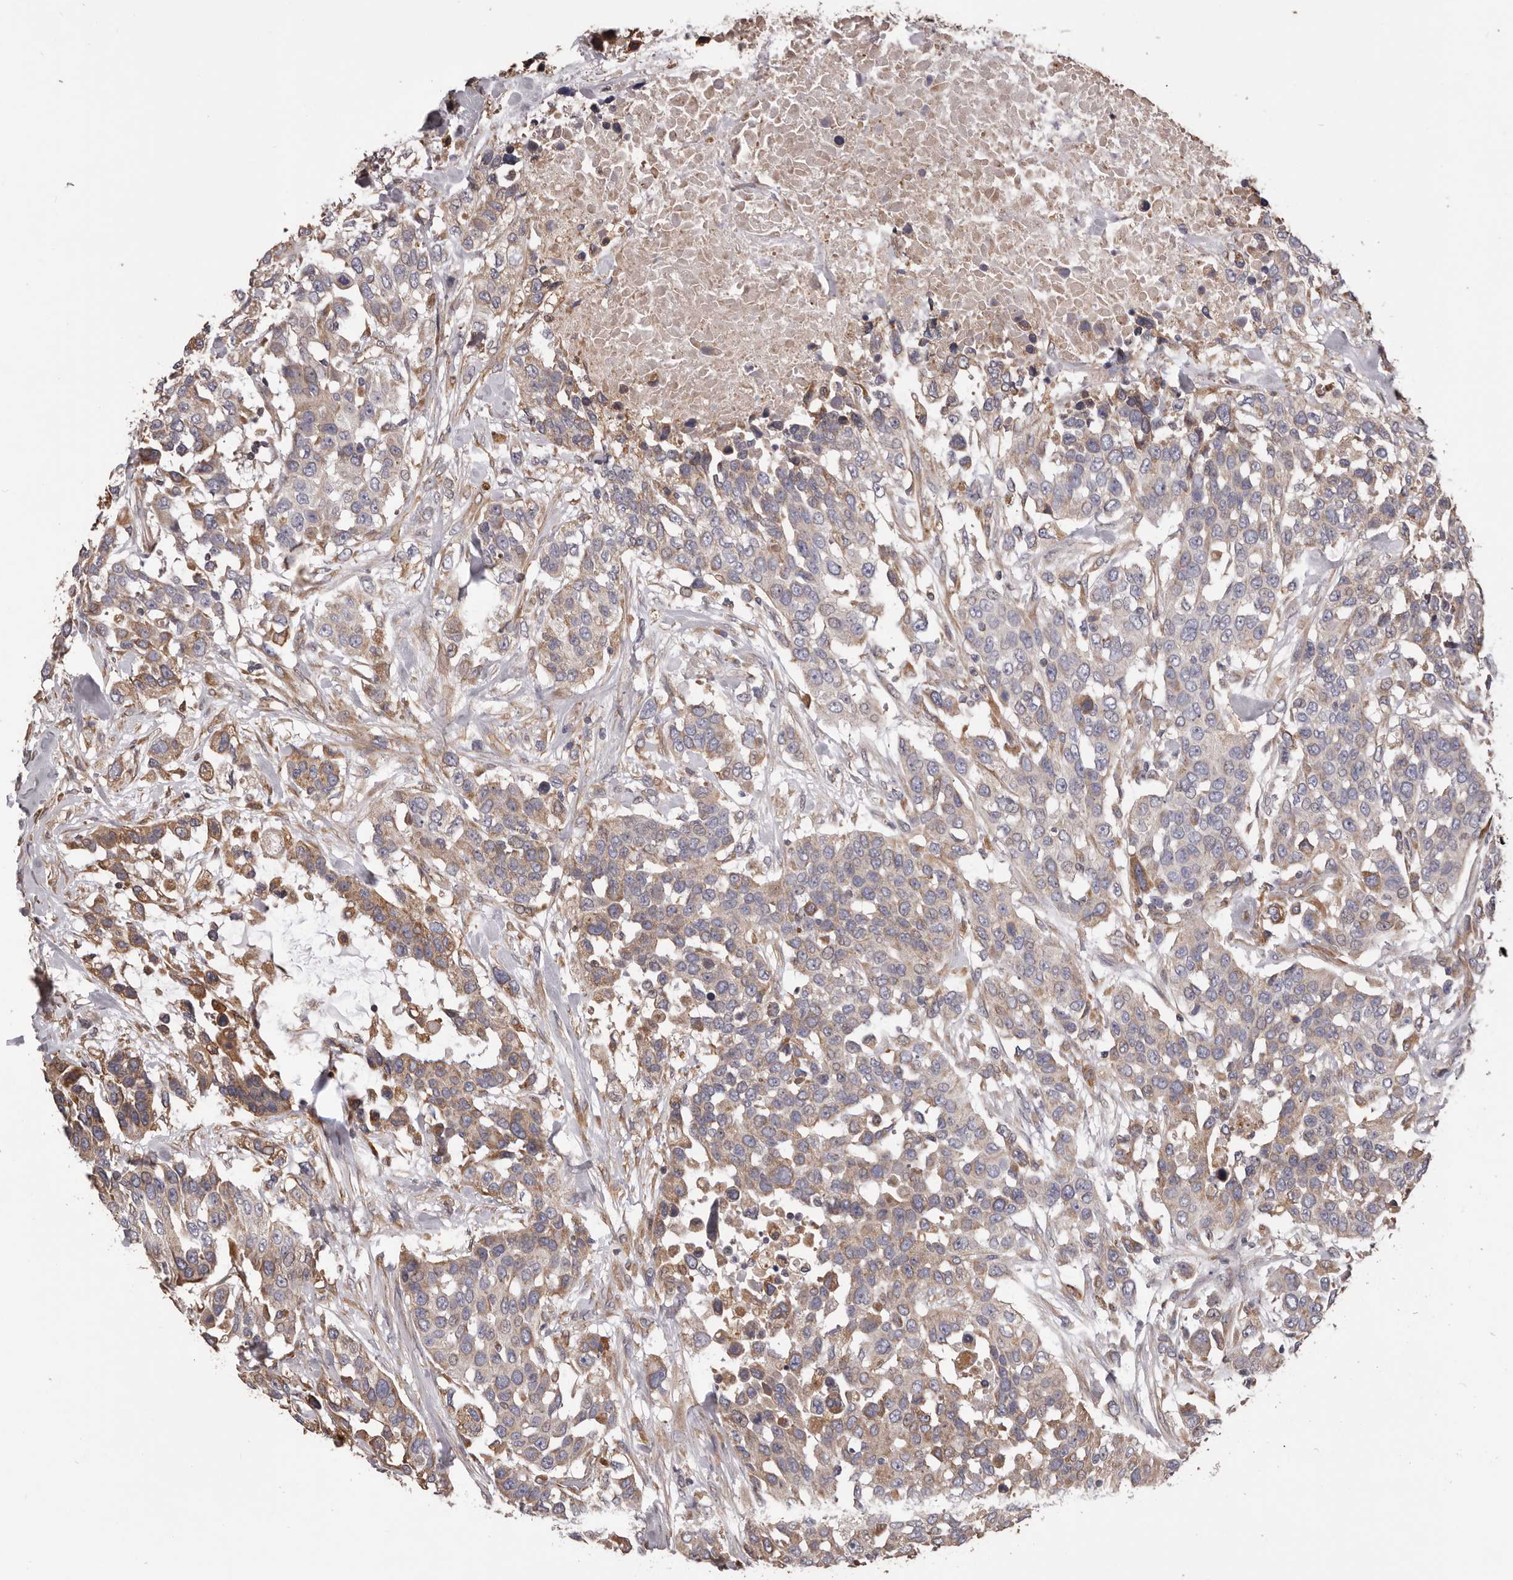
{"staining": {"intensity": "weak", "quantity": ">75%", "location": "cytoplasmic/membranous"}, "tissue": "urothelial cancer", "cell_type": "Tumor cells", "image_type": "cancer", "snomed": [{"axis": "morphology", "description": "Urothelial carcinoma, High grade"}, {"axis": "topography", "description": "Urinary bladder"}], "caption": "Approximately >75% of tumor cells in human urothelial cancer demonstrate weak cytoplasmic/membranous protein positivity as visualized by brown immunohistochemical staining.", "gene": "CEP104", "patient": {"sex": "female", "age": 80}}